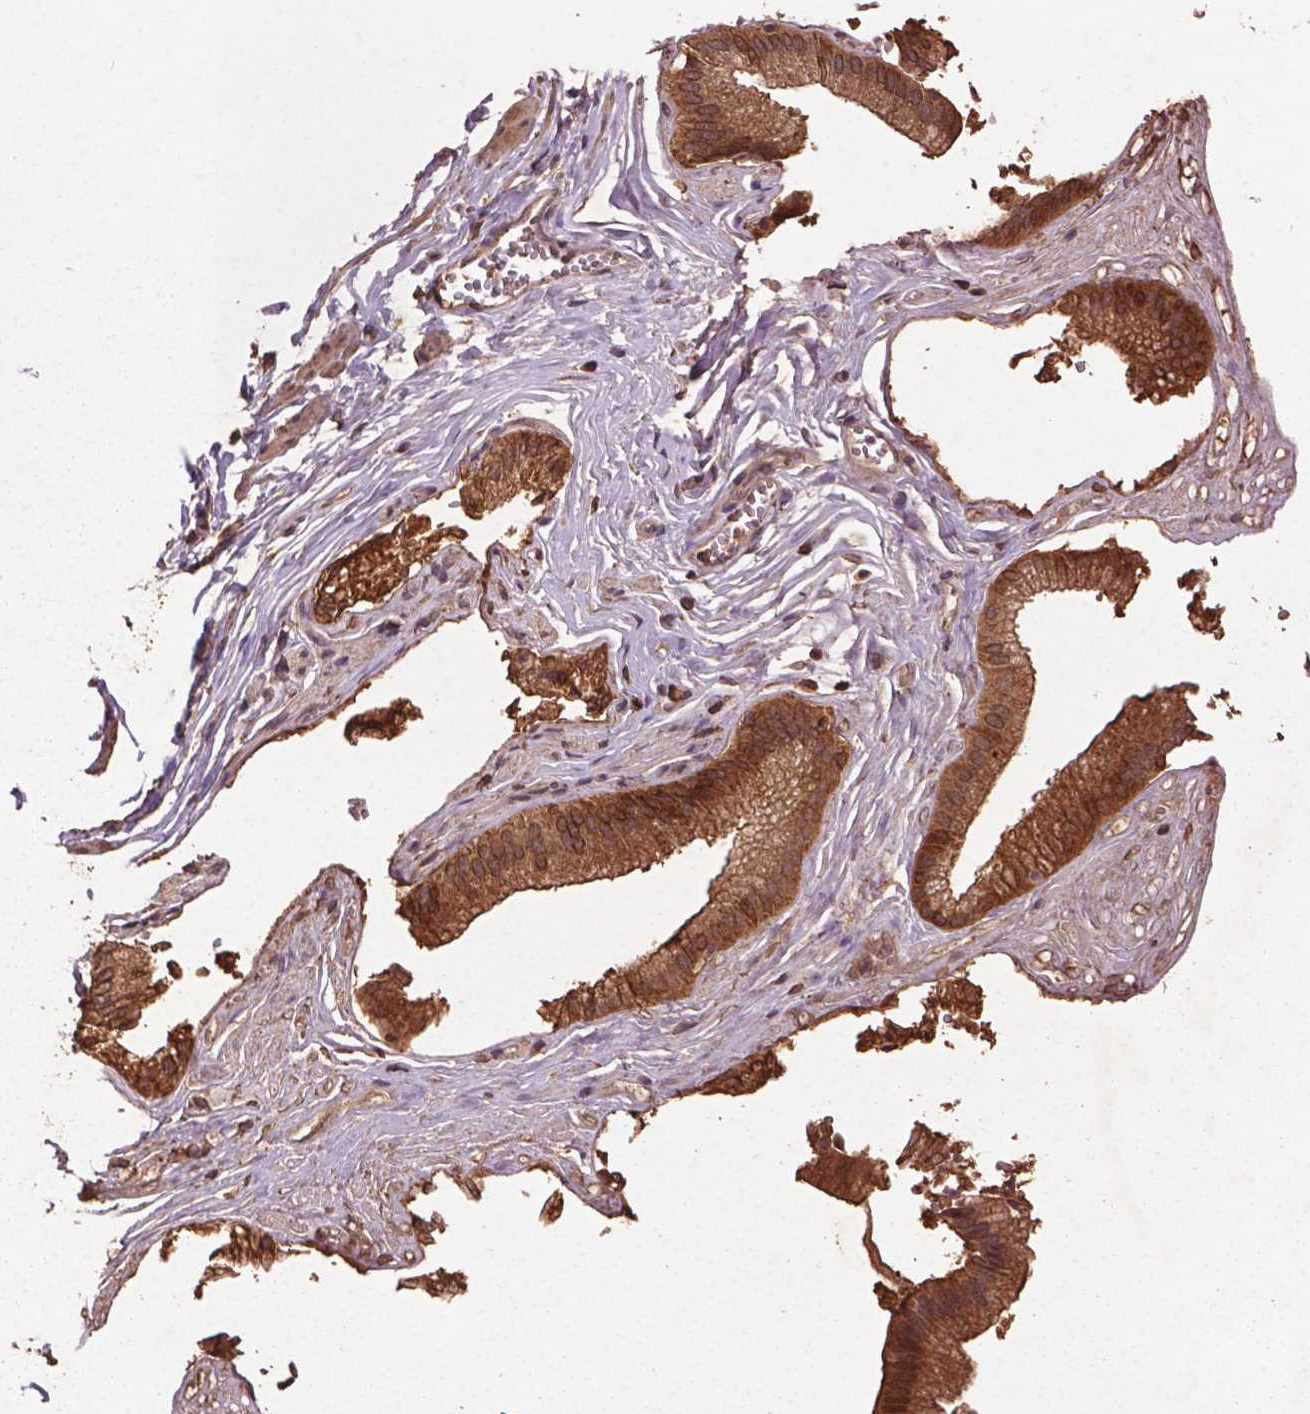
{"staining": {"intensity": "moderate", "quantity": ">75%", "location": "cytoplasmic/membranous,nuclear"}, "tissue": "gallbladder", "cell_type": "Glandular cells", "image_type": "normal", "snomed": [{"axis": "morphology", "description": "Normal tissue, NOS"}, {"axis": "topography", "description": "Gallbladder"}, {"axis": "topography", "description": "Peripheral nerve tissue"}], "caption": "This histopathology image displays unremarkable gallbladder stained with immunohistochemistry to label a protein in brown. The cytoplasmic/membranous,nuclear of glandular cells show moderate positivity for the protein. Nuclei are counter-stained blue.", "gene": "BABAM1", "patient": {"sex": "male", "age": 17}}